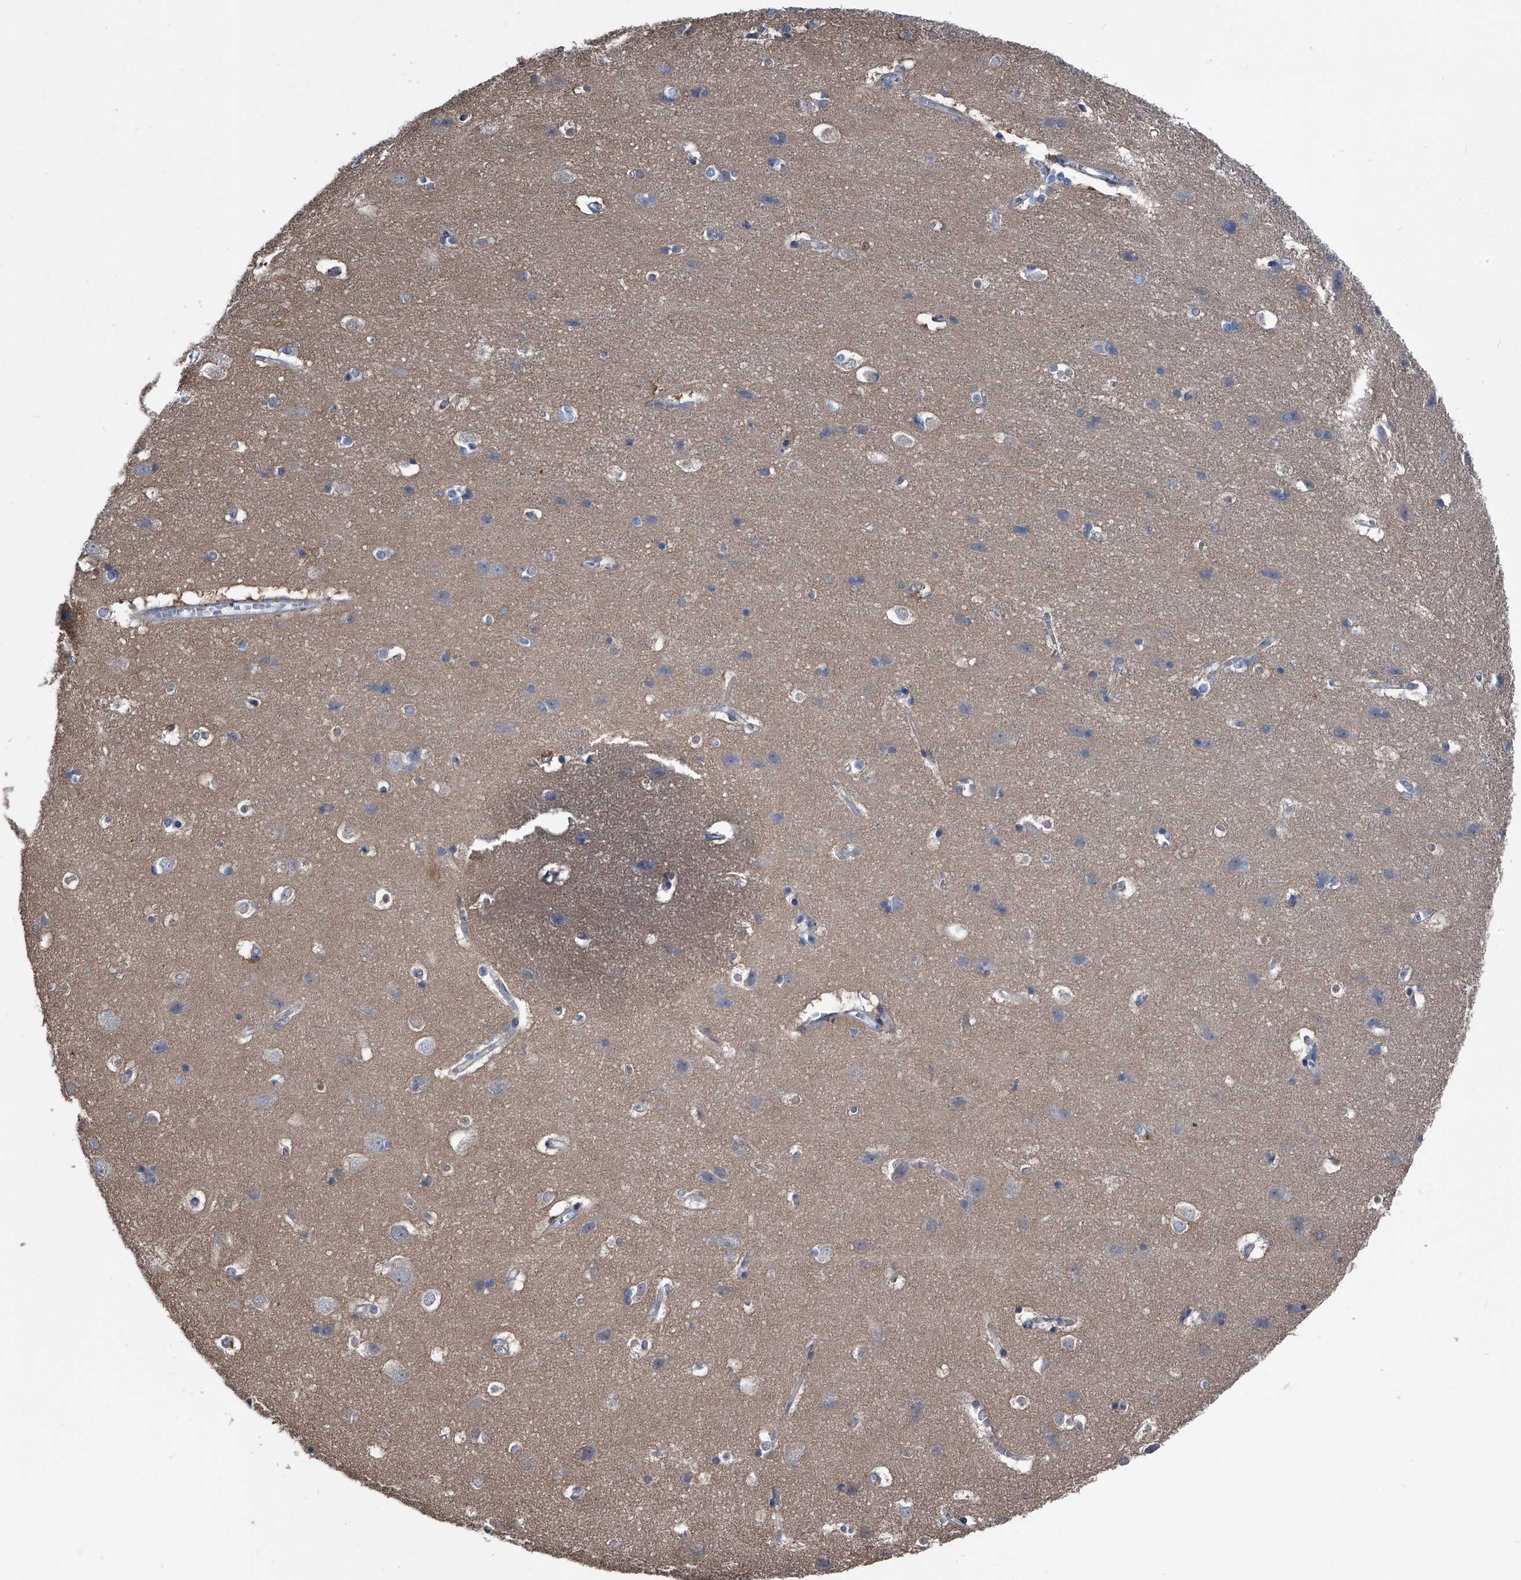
{"staining": {"intensity": "negative", "quantity": "none", "location": "none"}, "tissue": "cerebral cortex", "cell_type": "Endothelial cells", "image_type": "normal", "snomed": [{"axis": "morphology", "description": "Normal tissue, NOS"}, {"axis": "topography", "description": "Cerebral cortex"}], "caption": "Immunohistochemistry (IHC) of unremarkable cerebral cortex reveals no positivity in endothelial cells. (DAB (3,3'-diaminobenzidine) immunohistochemistry (IHC), high magnification).", "gene": "KIF13A", "patient": {"sex": "male", "age": 54}}